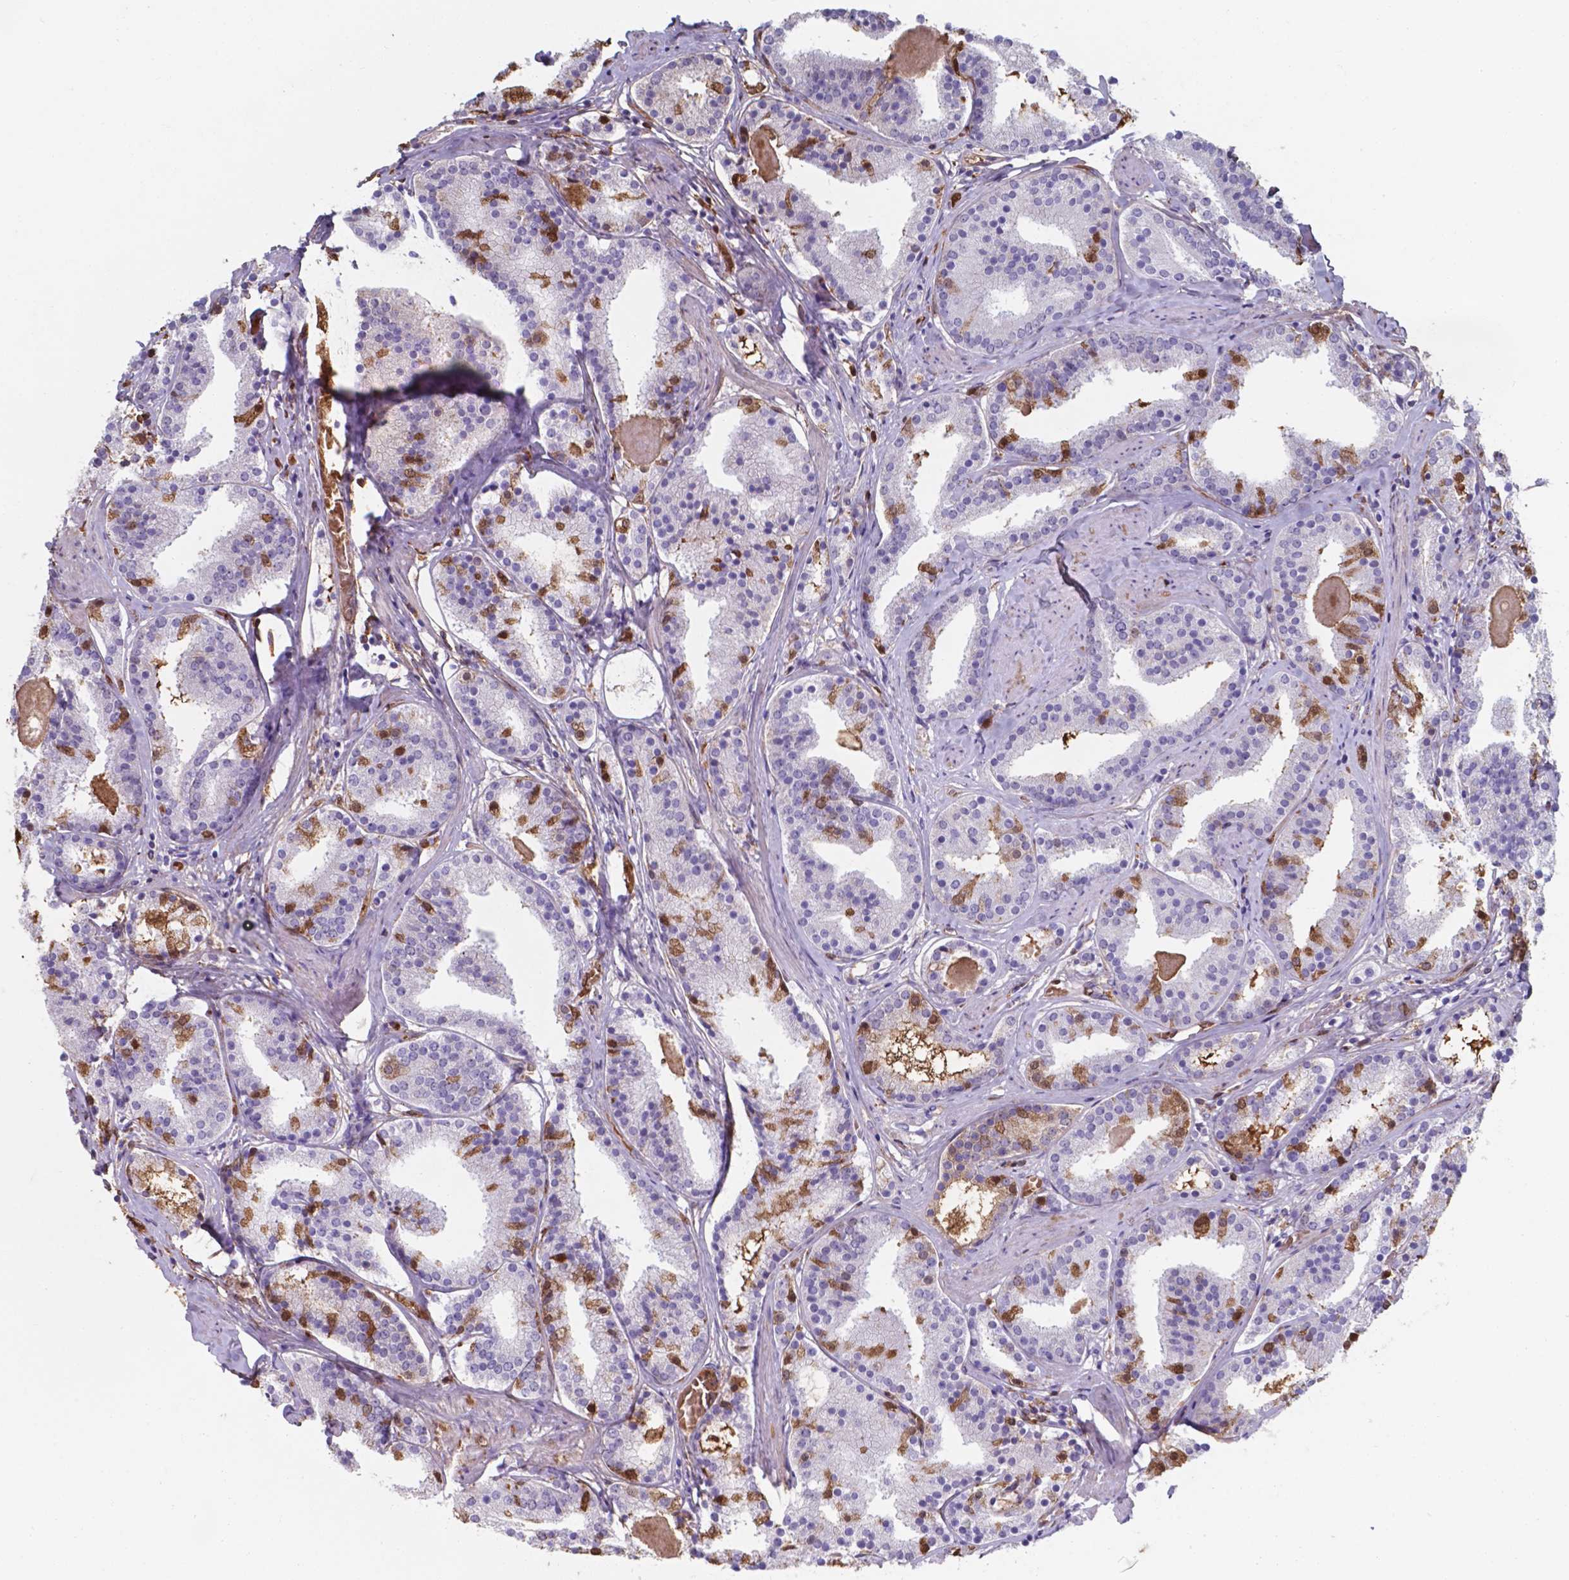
{"staining": {"intensity": "moderate", "quantity": "<25%", "location": "cytoplasmic/membranous,nuclear"}, "tissue": "prostate cancer", "cell_type": "Tumor cells", "image_type": "cancer", "snomed": [{"axis": "morphology", "description": "Adenocarcinoma, High grade"}, {"axis": "topography", "description": "Prostate"}], "caption": "Immunohistochemical staining of high-grade adenocarcinoma (prostate) exhibits moderate cytoplasmic/membranous and nuclear protein staining in about <25% of tumor cells. (brown staining indicates protein expression, while blue staining denotes nuclei).", "gene": "SERPINA1", "patient": {"sex": "male", "age": 63}}